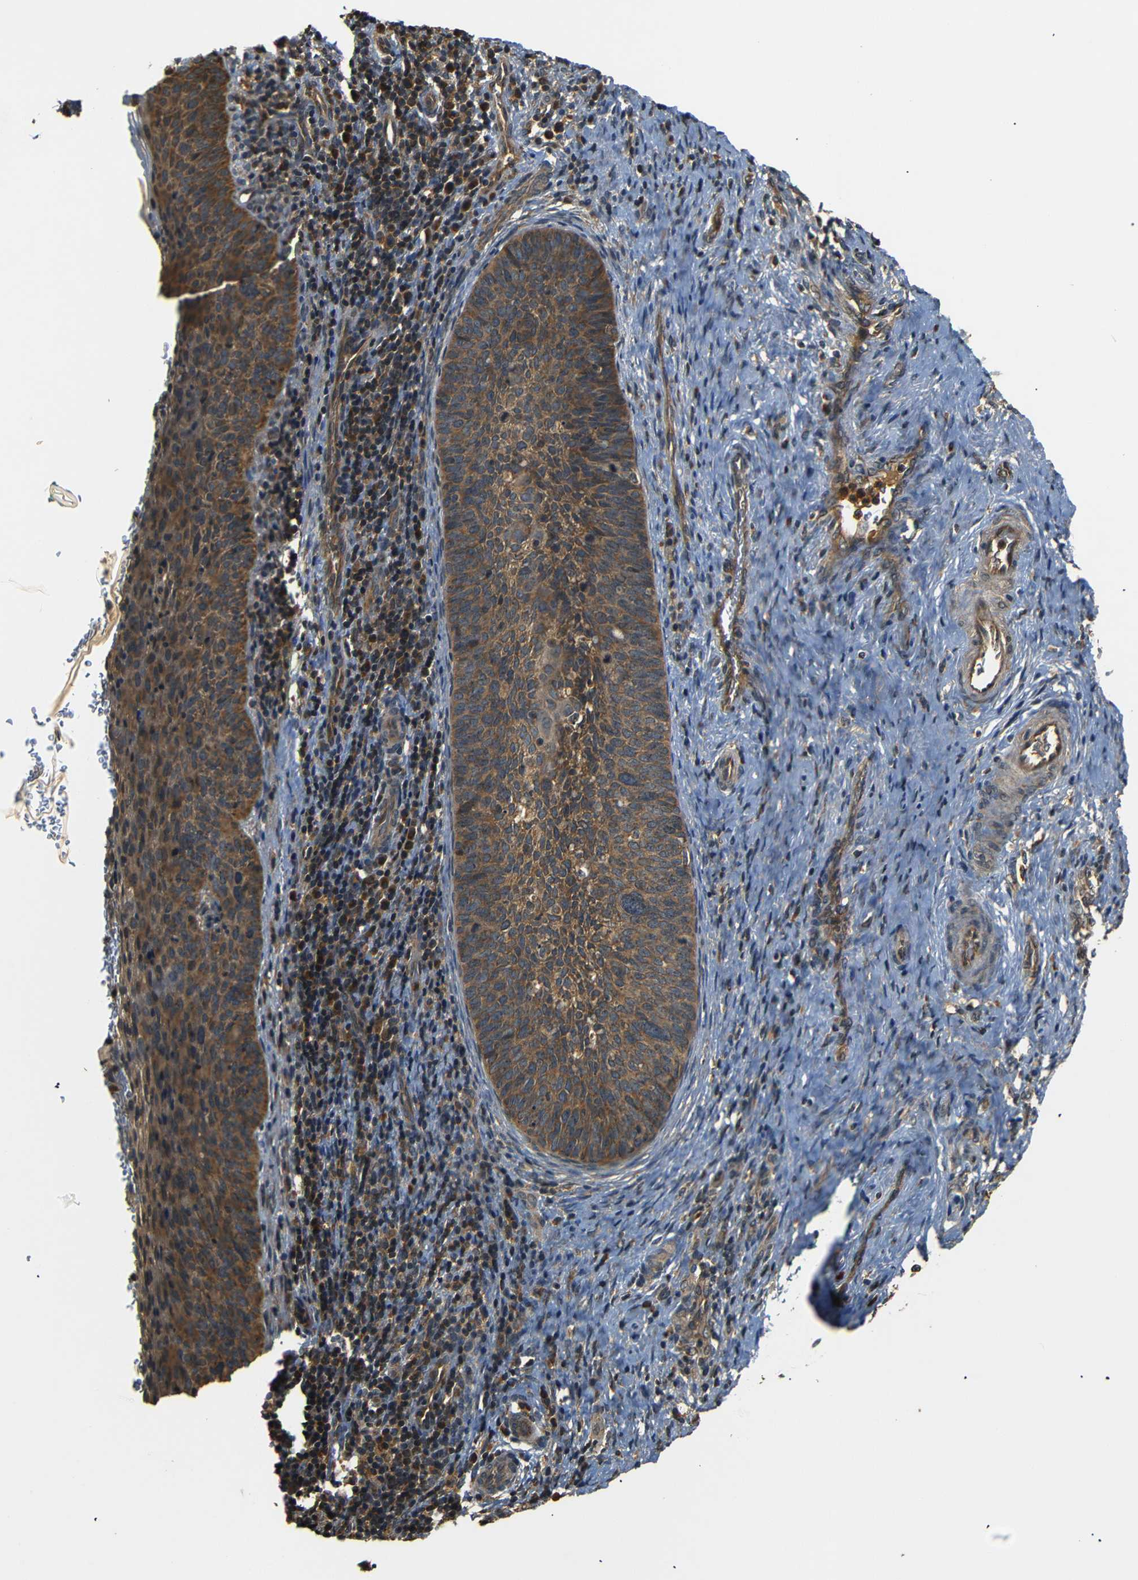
{"staining": {"intensity": "moderate", "quantity": ">75%", "location": "cytoplasmic/membranous"}, "tissue": "cervical cancer", "cell_type": "Tumor cells", "image_type": "cancer", "snomed": [{"axis": "morphology", "description": "Squamous cell carcinoma, NOS"}, {"axis": "topography", "description": "Cervix"}], "caption": "Immunohistochemical staining of human cervical cancer shows medium levels of moderate cytoplasmic/membranous positivity in approximately >75% of tumor cells.", "gene": "TANK", "patient": {"sex": "female", "age": 33}}